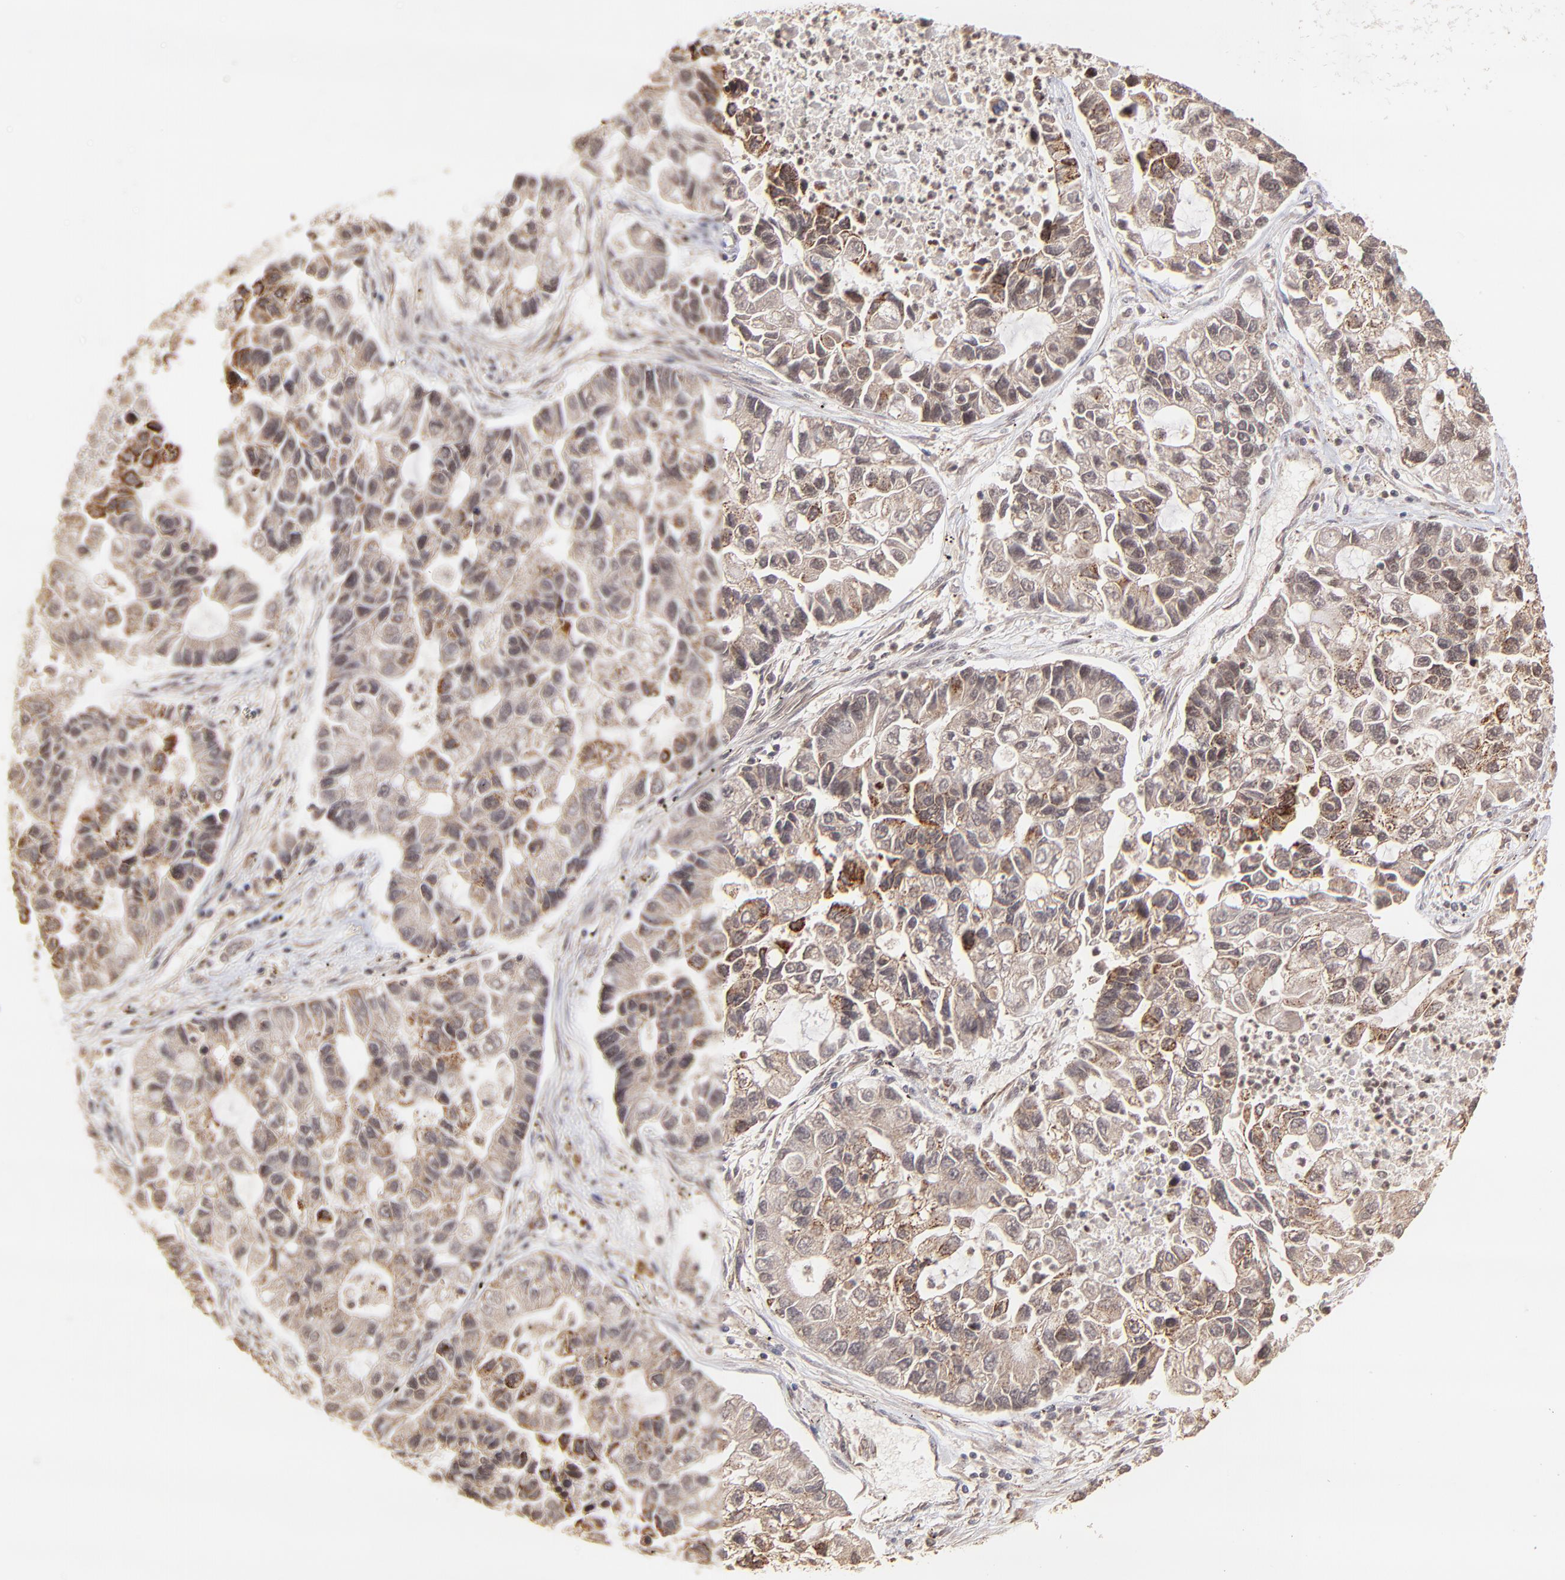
{"staining": {"intensity": "moderate", "quantity": "<25%", "location": "cytoplasmic/membranous"}, "tissue": "lung cancer", "cell_type": "Tumor cells", "image_type": "cancer", "snomed": [{"axis": "morphology", "description": "Adenocarcinoma, NOS"}, {"axis": "topography", "description": "Lung"}], "caption": "Immunohistochemistry of lung cancer demonstrates low levels of moderate cytoplasmic/membranous expression in about <25% of tumor cells. The protein is stained brown, and the nuclei are stained in blue (DAB IHC with brightfield microscopy, high magnification).", "gene": "MED15", "patient": {"sex": "female", "age": 51}}